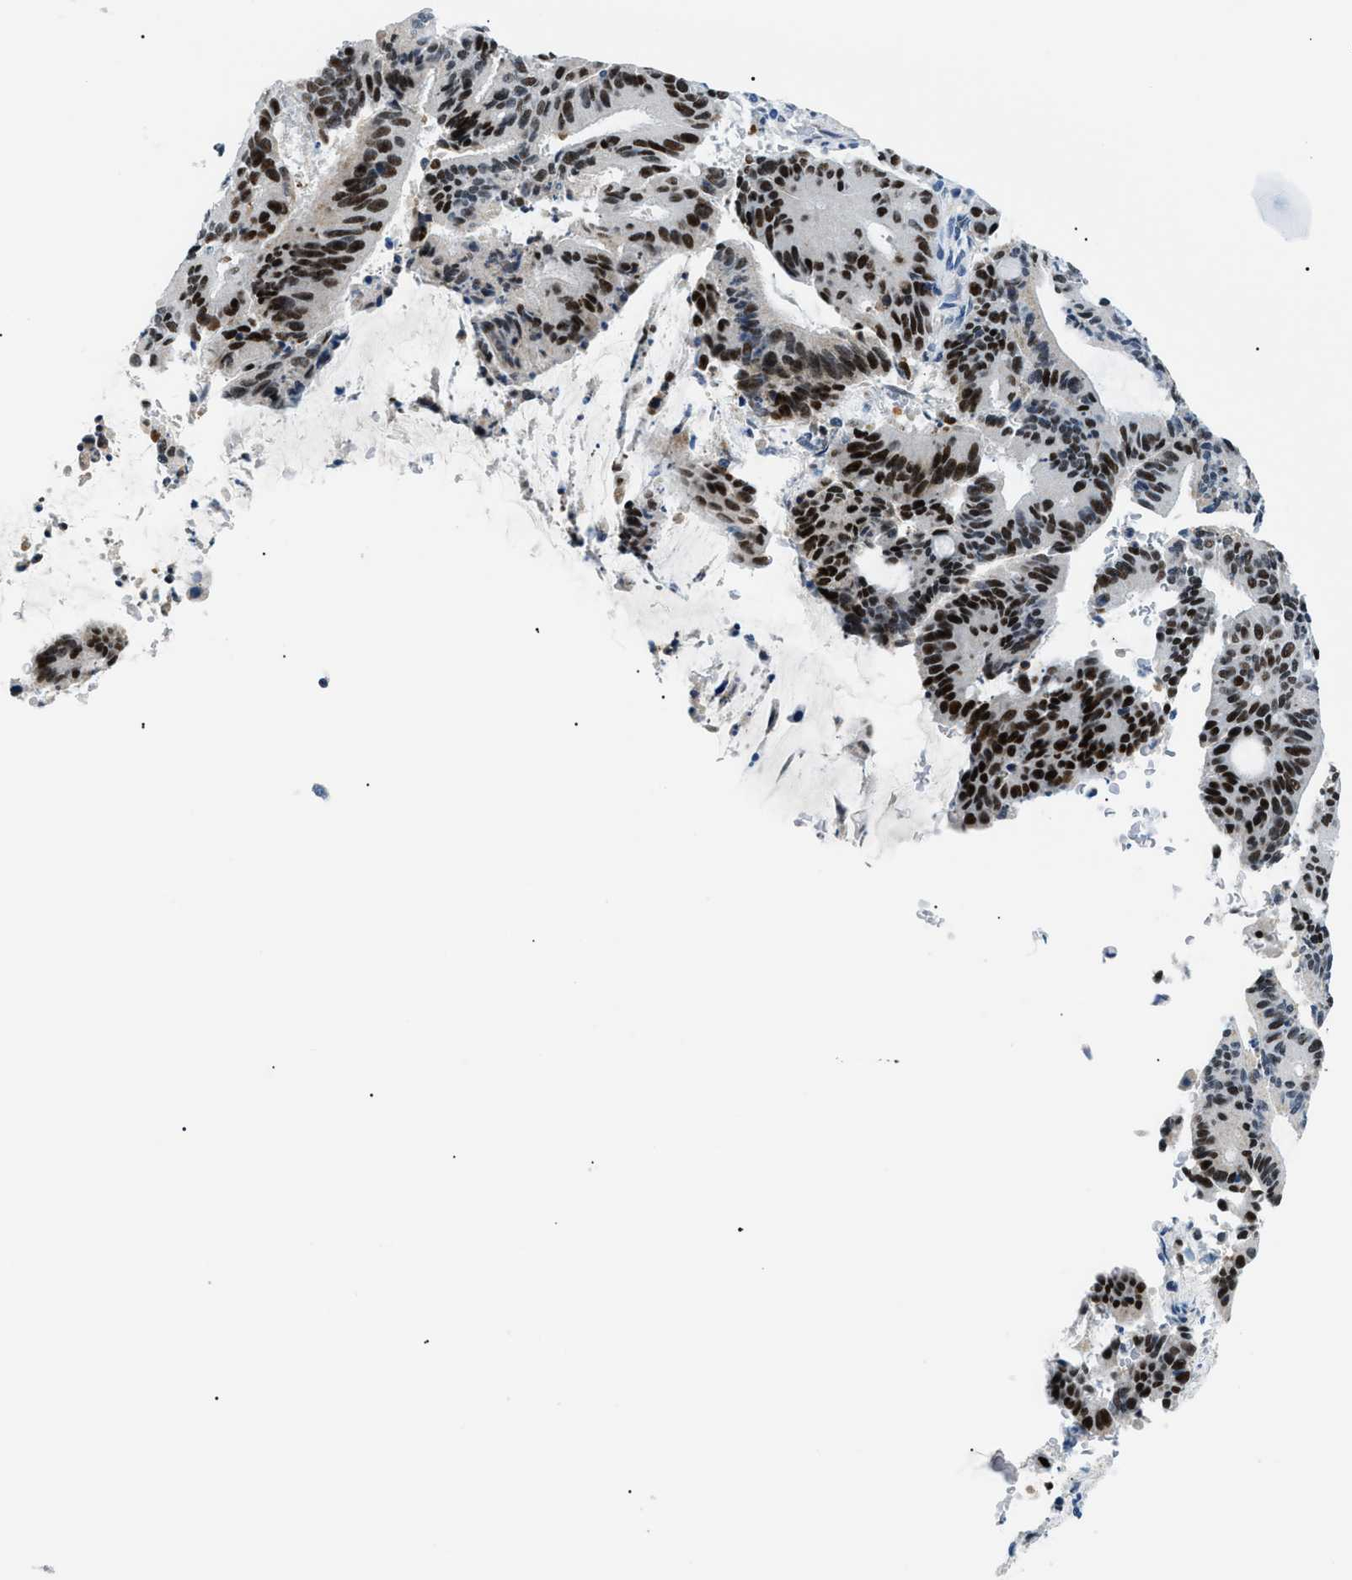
{"staining": {"intensity": "strong", "quantity": ">75%", "location": "nuclear"}, "tissue": "liver cancer", "cell_type": "Tumor cells", "image_type": "cancer", "snomed": [{"axis": "morphology", "description": "Cholangiocarcinoma"}, {"axis": "topography", "description": "Liver"}], "caption": "Strong nuclear positivity is appreciated in approximately >75% of tumor cells in cholangiocarcinoma (liver). (DAB (3,3'-diaminobenzidine) IHC with brightfield microscopy, high magnification).", "gene": "SMARCC1", "patient": {"sex": "female", "age": 73}}